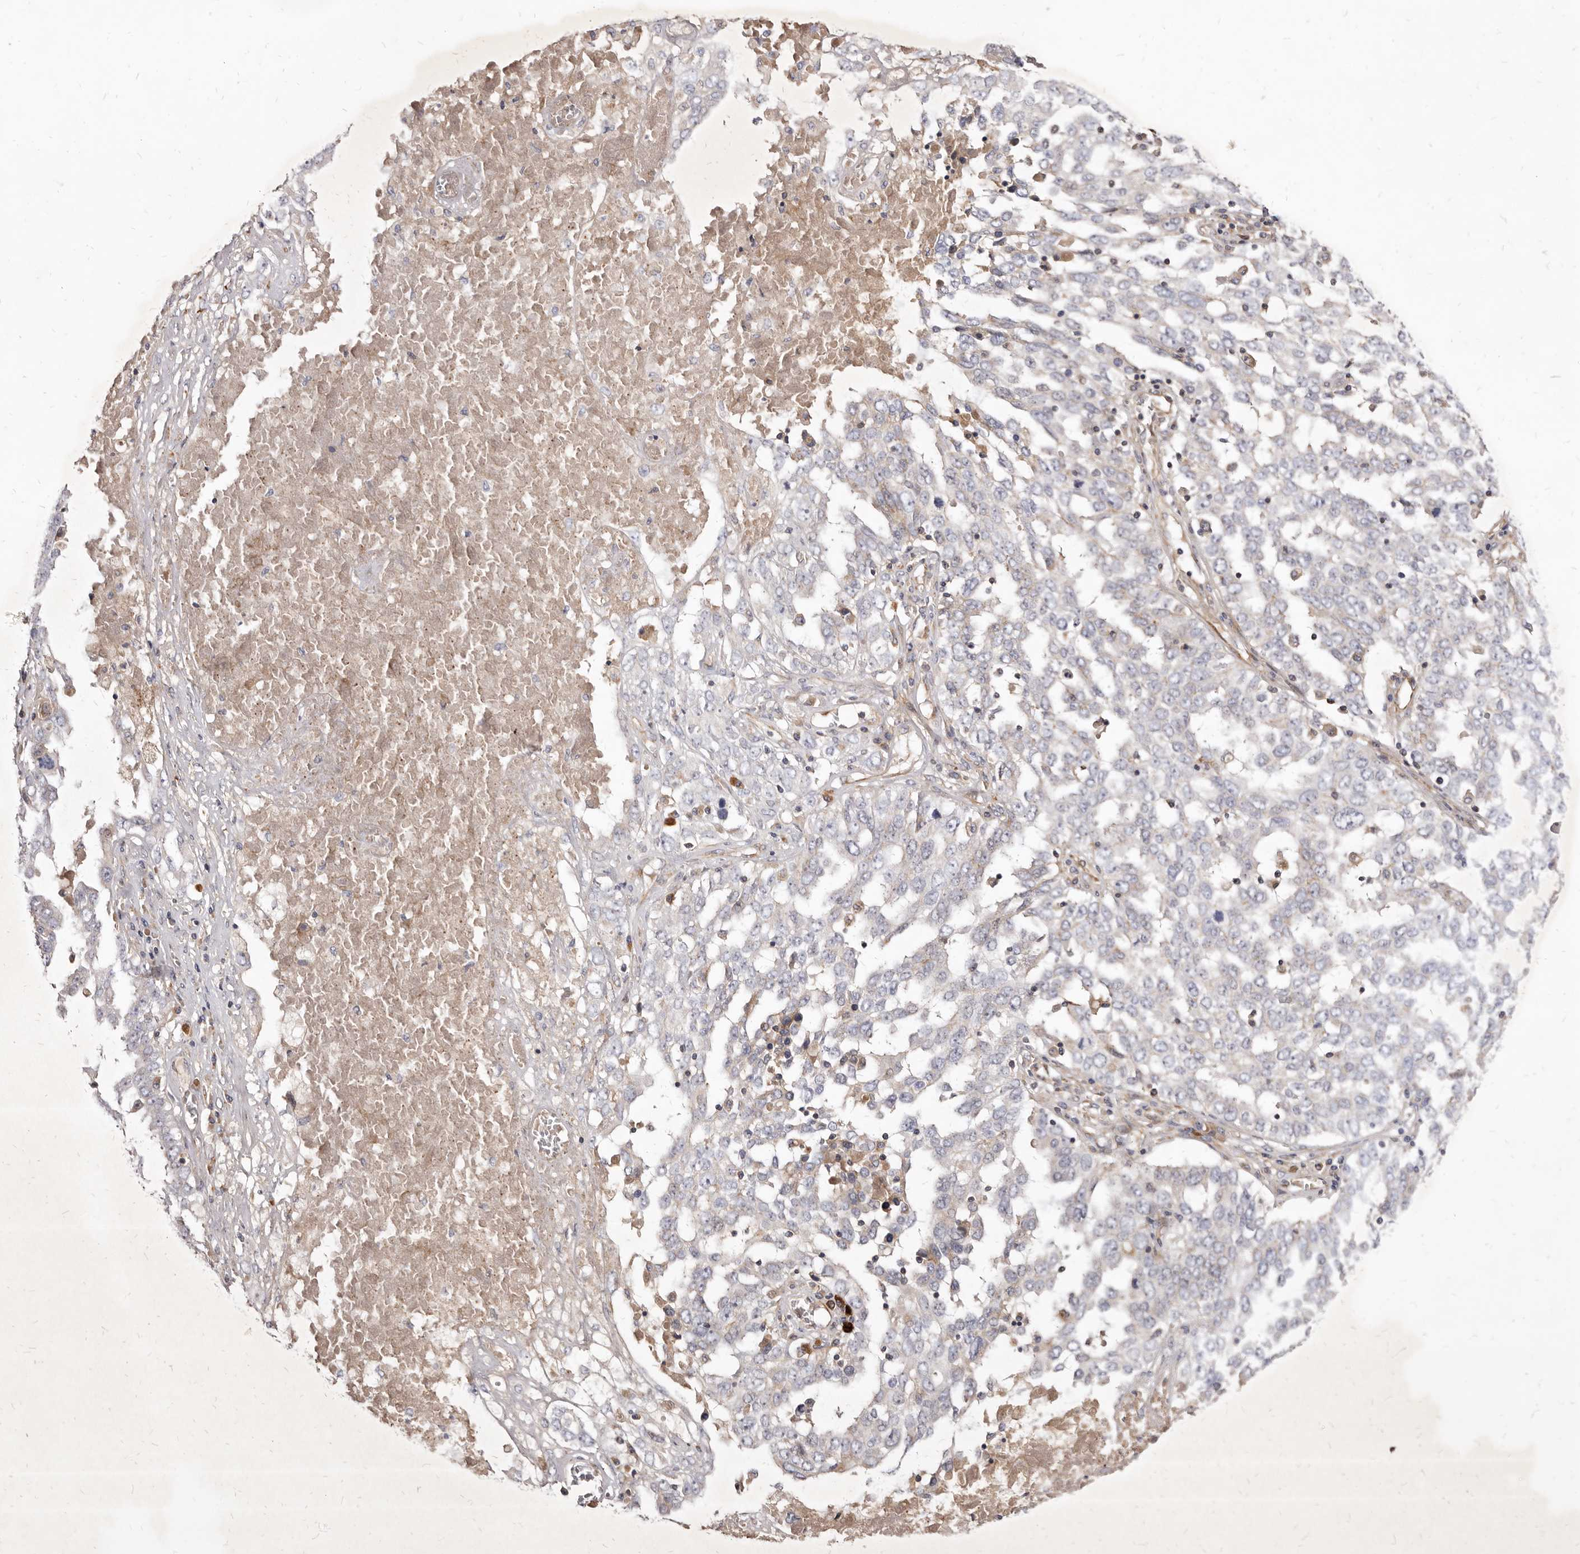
{"staining": {"intensity": "negative", "quantity": "none", "location": "none"}, "tissue": "ovarian cancer", "cell_type": "Tumor cells", "image_type": "cancer", "snomed": [{"axis": "morphology", "description": "Carcinoma, endometroid"}, {"axis": "topography", "description": "Ovary"}], "caption": "Immunohistochemistry (IHC) histopathology image of endometroid carcinoma (ovarian) stained for a protein (brown), which exhibits no expression in tumor cells. (DAB immunohistochemistry (IHC) with hematoxylin counter stain).", "gene": "FAS", "patient": {"sex": "female", "age": 62}}